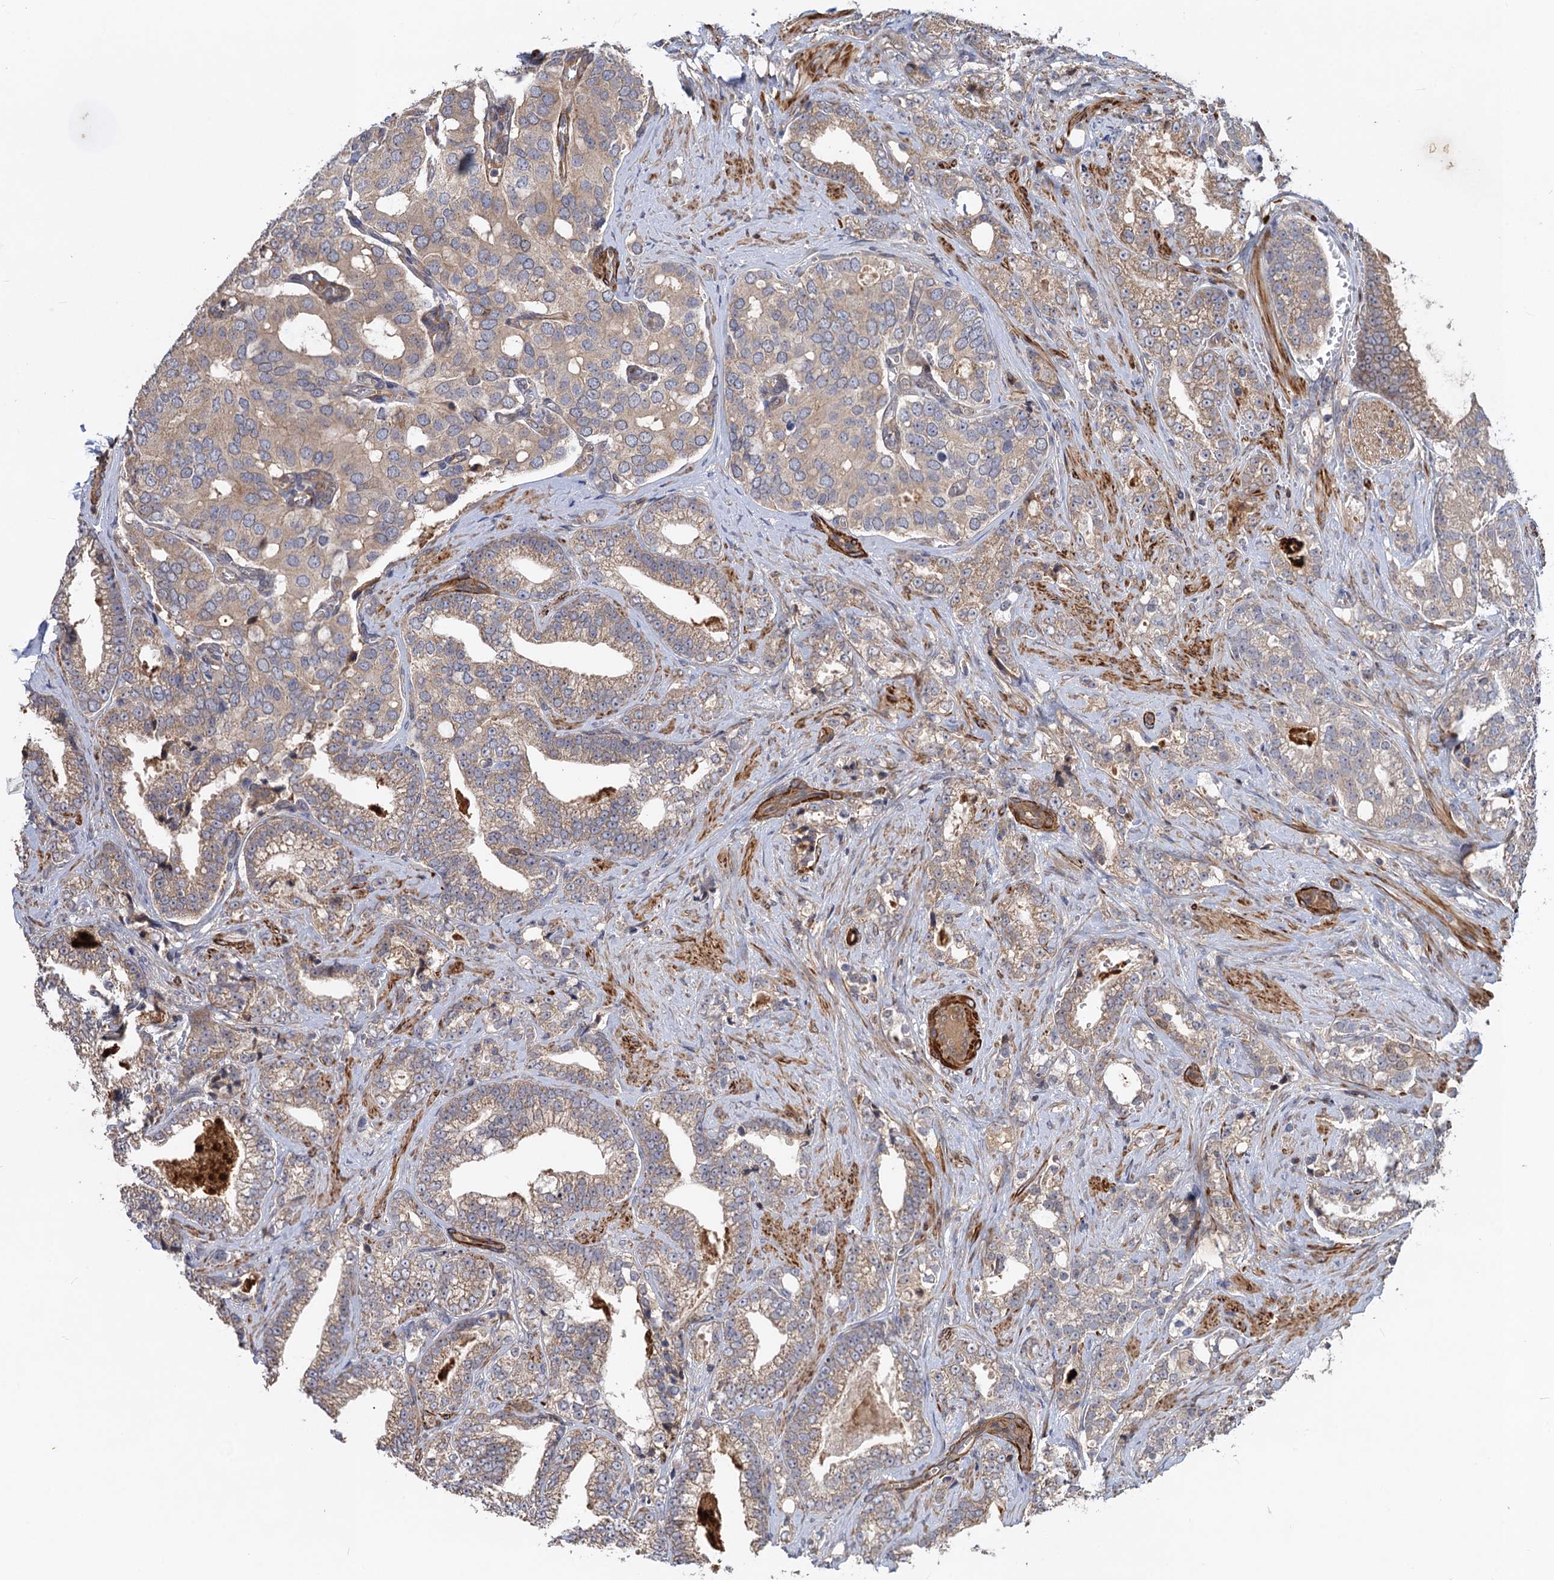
{"staining": {"intensity": "weak", "quantity": "25%-75%", "location": "cytoplasmic/membranous"}, "tissue": "prostate cancer", "cell_type": "Tumor cells", "image_type": "cancer", "snomed": [{"axis": "morphology", "description": "Adenocarcinoma, High grade"}, {"axis": "topography", "description": "Prostate and seminal vesicle, NOS"}], "caption": "Protein staining displays weak cytoplasmic/membranous positivity in about 25%-75% of tumor cells in prostate adenocarcinoma (high-grade).", "gene": "DGKA", "patient": {"sex": "male", "age": 67}}